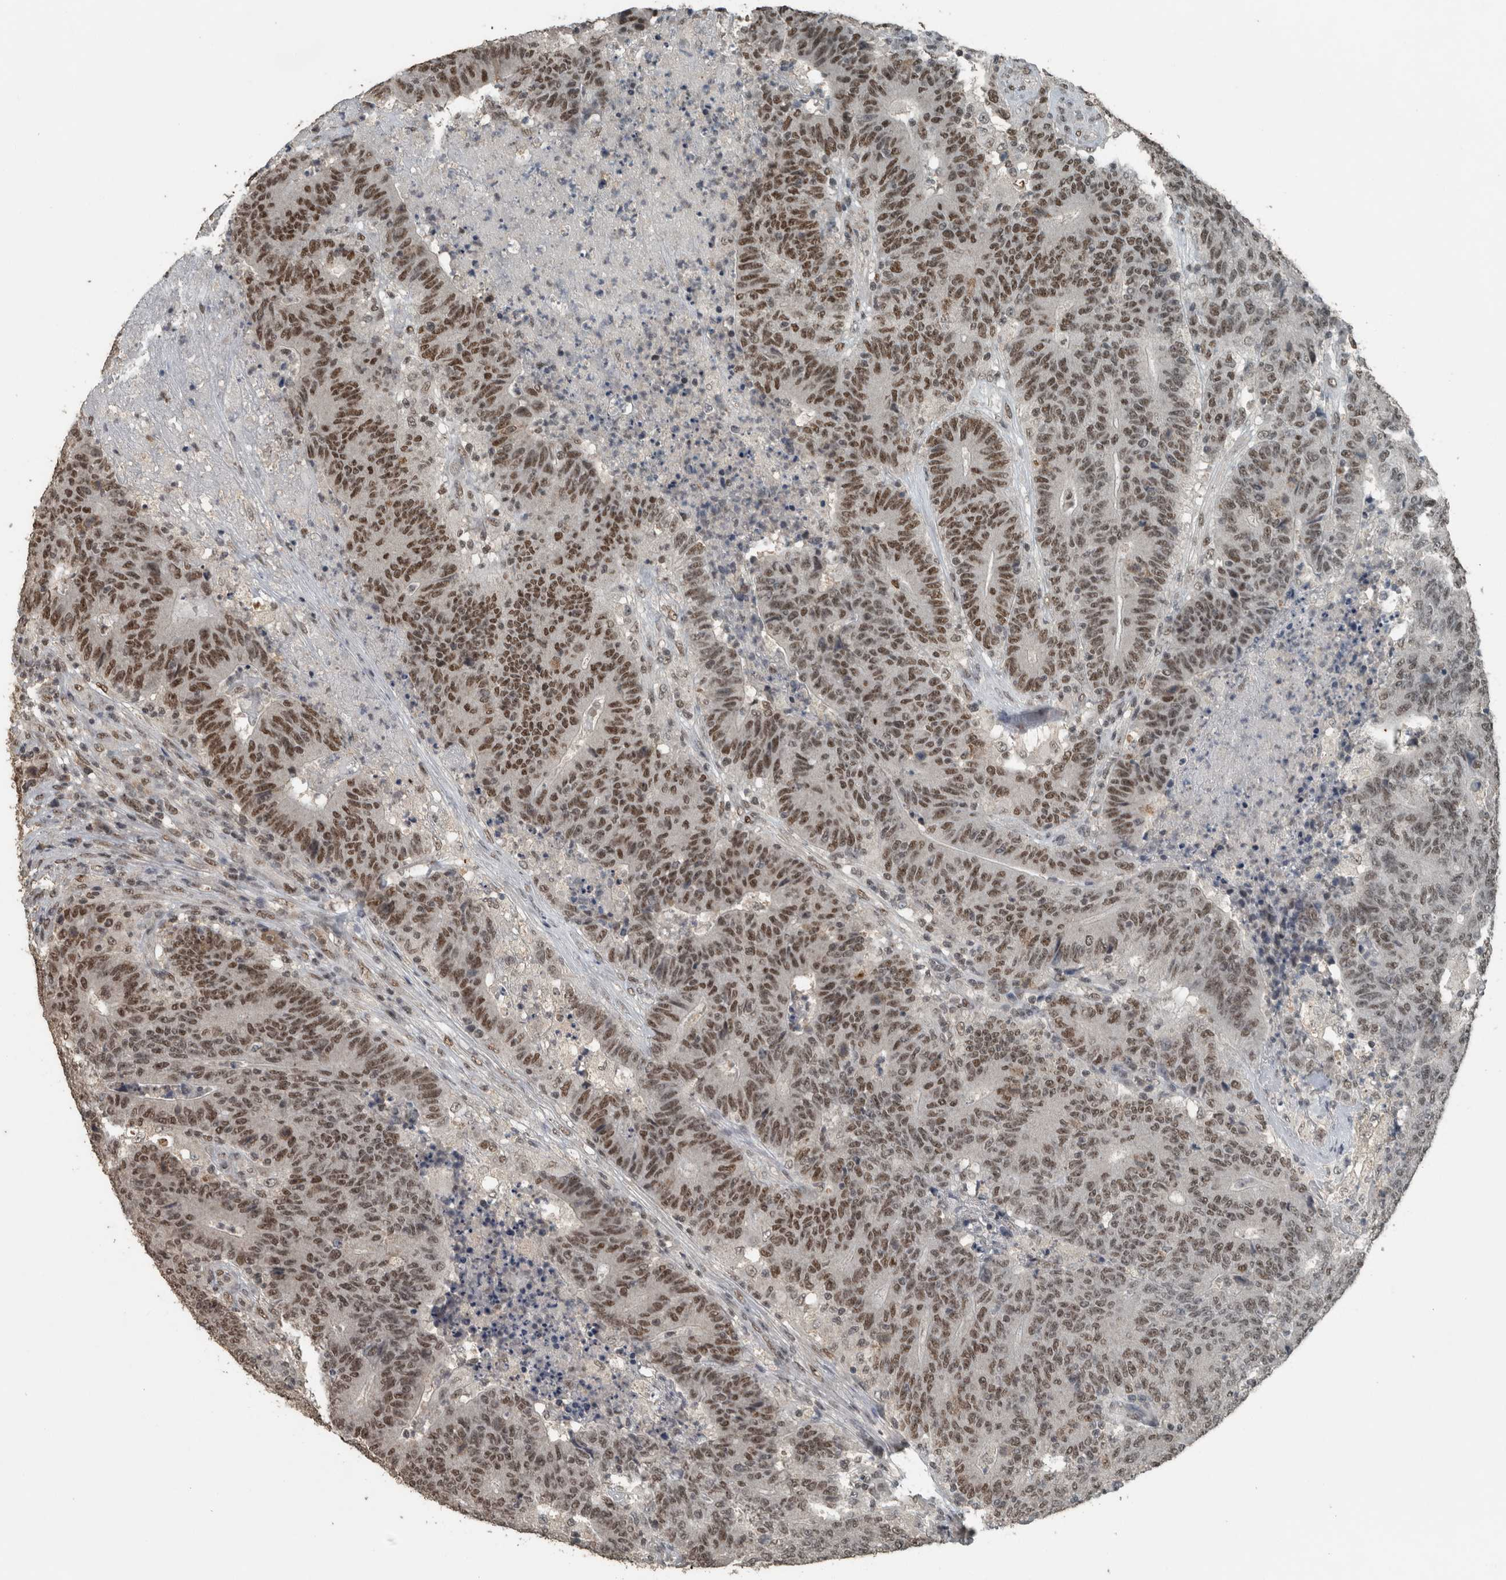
{"staining": {"intensity": "moderate", "quantity": ">75%", "location": "nuclear"}, "tissue": "colorectal cancer", "cell_type": "Tumor cells", "image_type": "cancer", "snomed": [{"axis": "morphology", "description": "Normal tissue, NOS"}, {"axis": "morphology", "description": "Adenocarcinoma, NOS"}, {"axis": "topography", "description": "Colon"}], "caption": "Adenocarcinoma (colorectal) stained with a protein marker demonstrates moderate staining in tumor cells.", "gene": "ZNF24", "patient": {"sex": "female", "age": 75}}